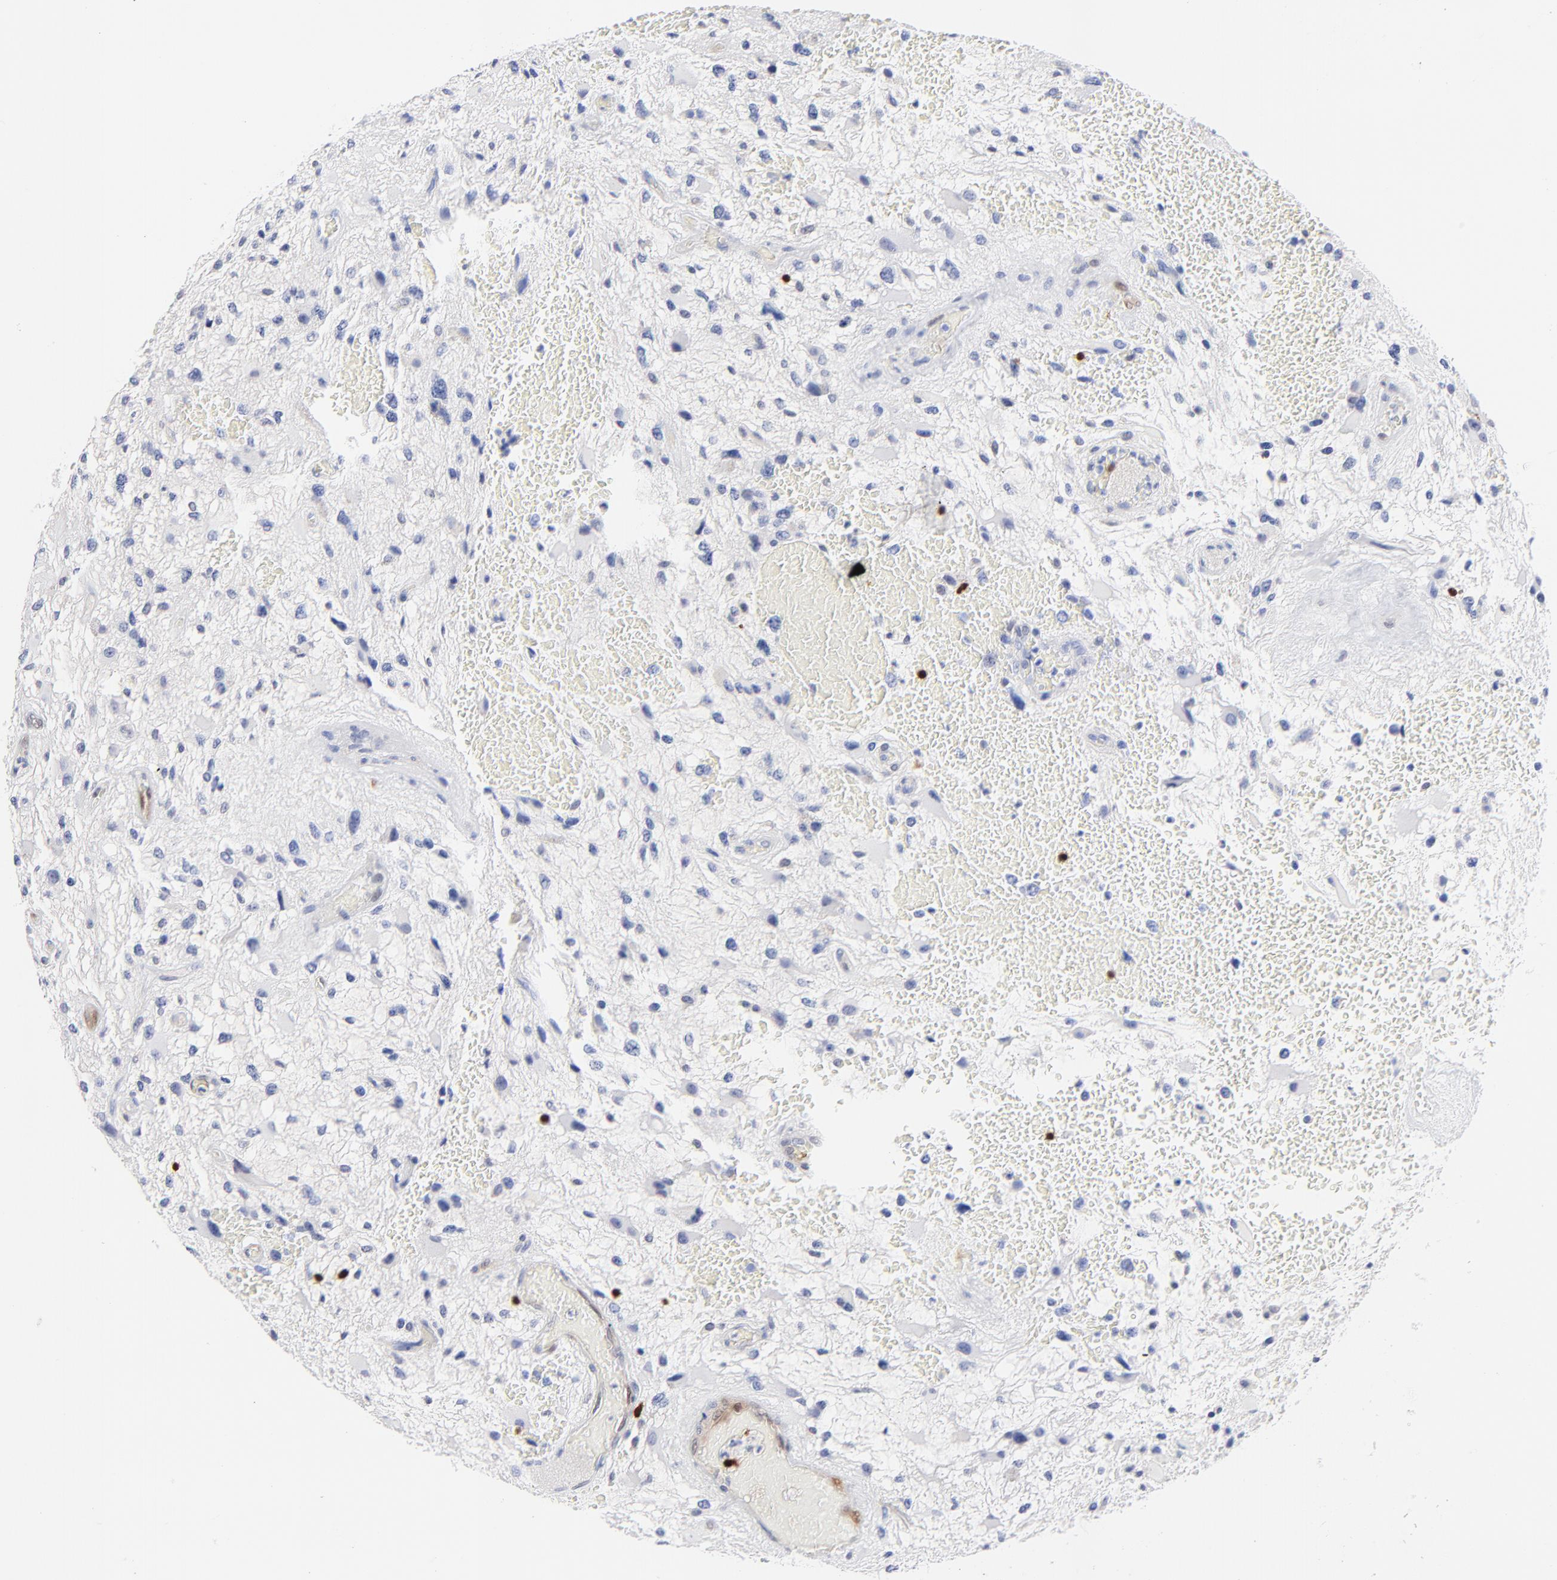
{"staining": {"intensity": "negative", "quantity": "none", "location": "none"}, "tissue": "glioma", "cell_type": "Tumor cells", "image_type": "cancer", "snomed": [{"axis": "morphology", "description": "Glioma, malignant, High grade"}, {"axis": "topography", "description": "Brain"}], "caption": "Immunohistochemistry photomicrograph of neoplastic tissue: human high-grade glioma (malignant) stained with DAB (3,3'-diaminobenzidine) shows no significant protein expression in tumor cells.", "gene": "ZAP70", "patient": {"sex": "female", "age": 60}}